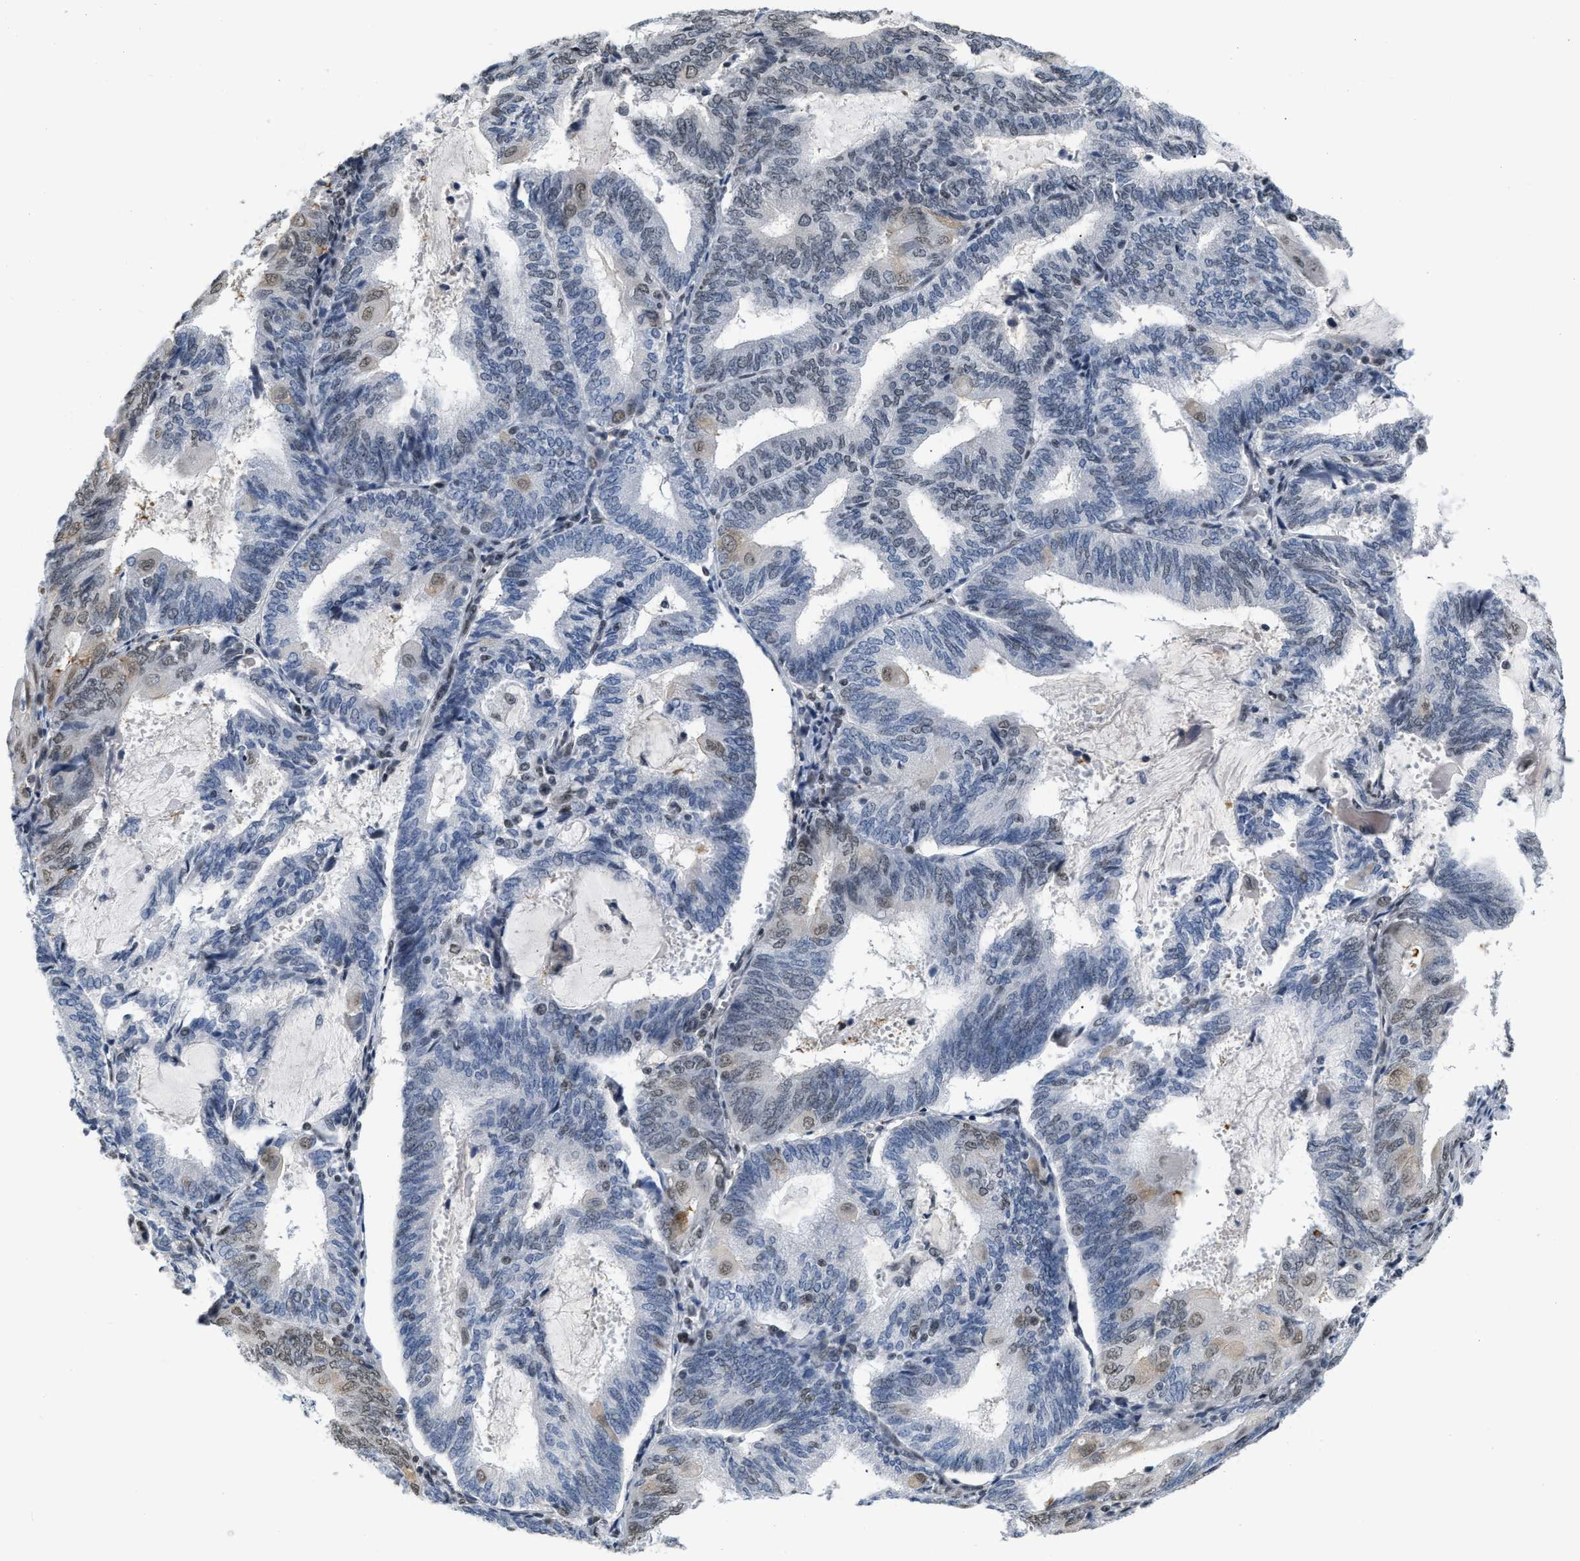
{"staining": {"intensity": "weak", "quantity": "<25%", "location": "nuclear"}, "tissue": "endometrial cancer", "cell_type": "Tumor cells", "image_type": "cancer", "snomed": [{"axis": "morphology", "description": "Adenocarcinoma, NOS"}, {"axis": "topography", "description": "Endometrium"}], "caption": "Protein analysis of adenocarcinoma (endometrial) displays no significant positivity in tumor cells.", "gene": "RAF1", "patient": {"sex": "female", "age": 81}}